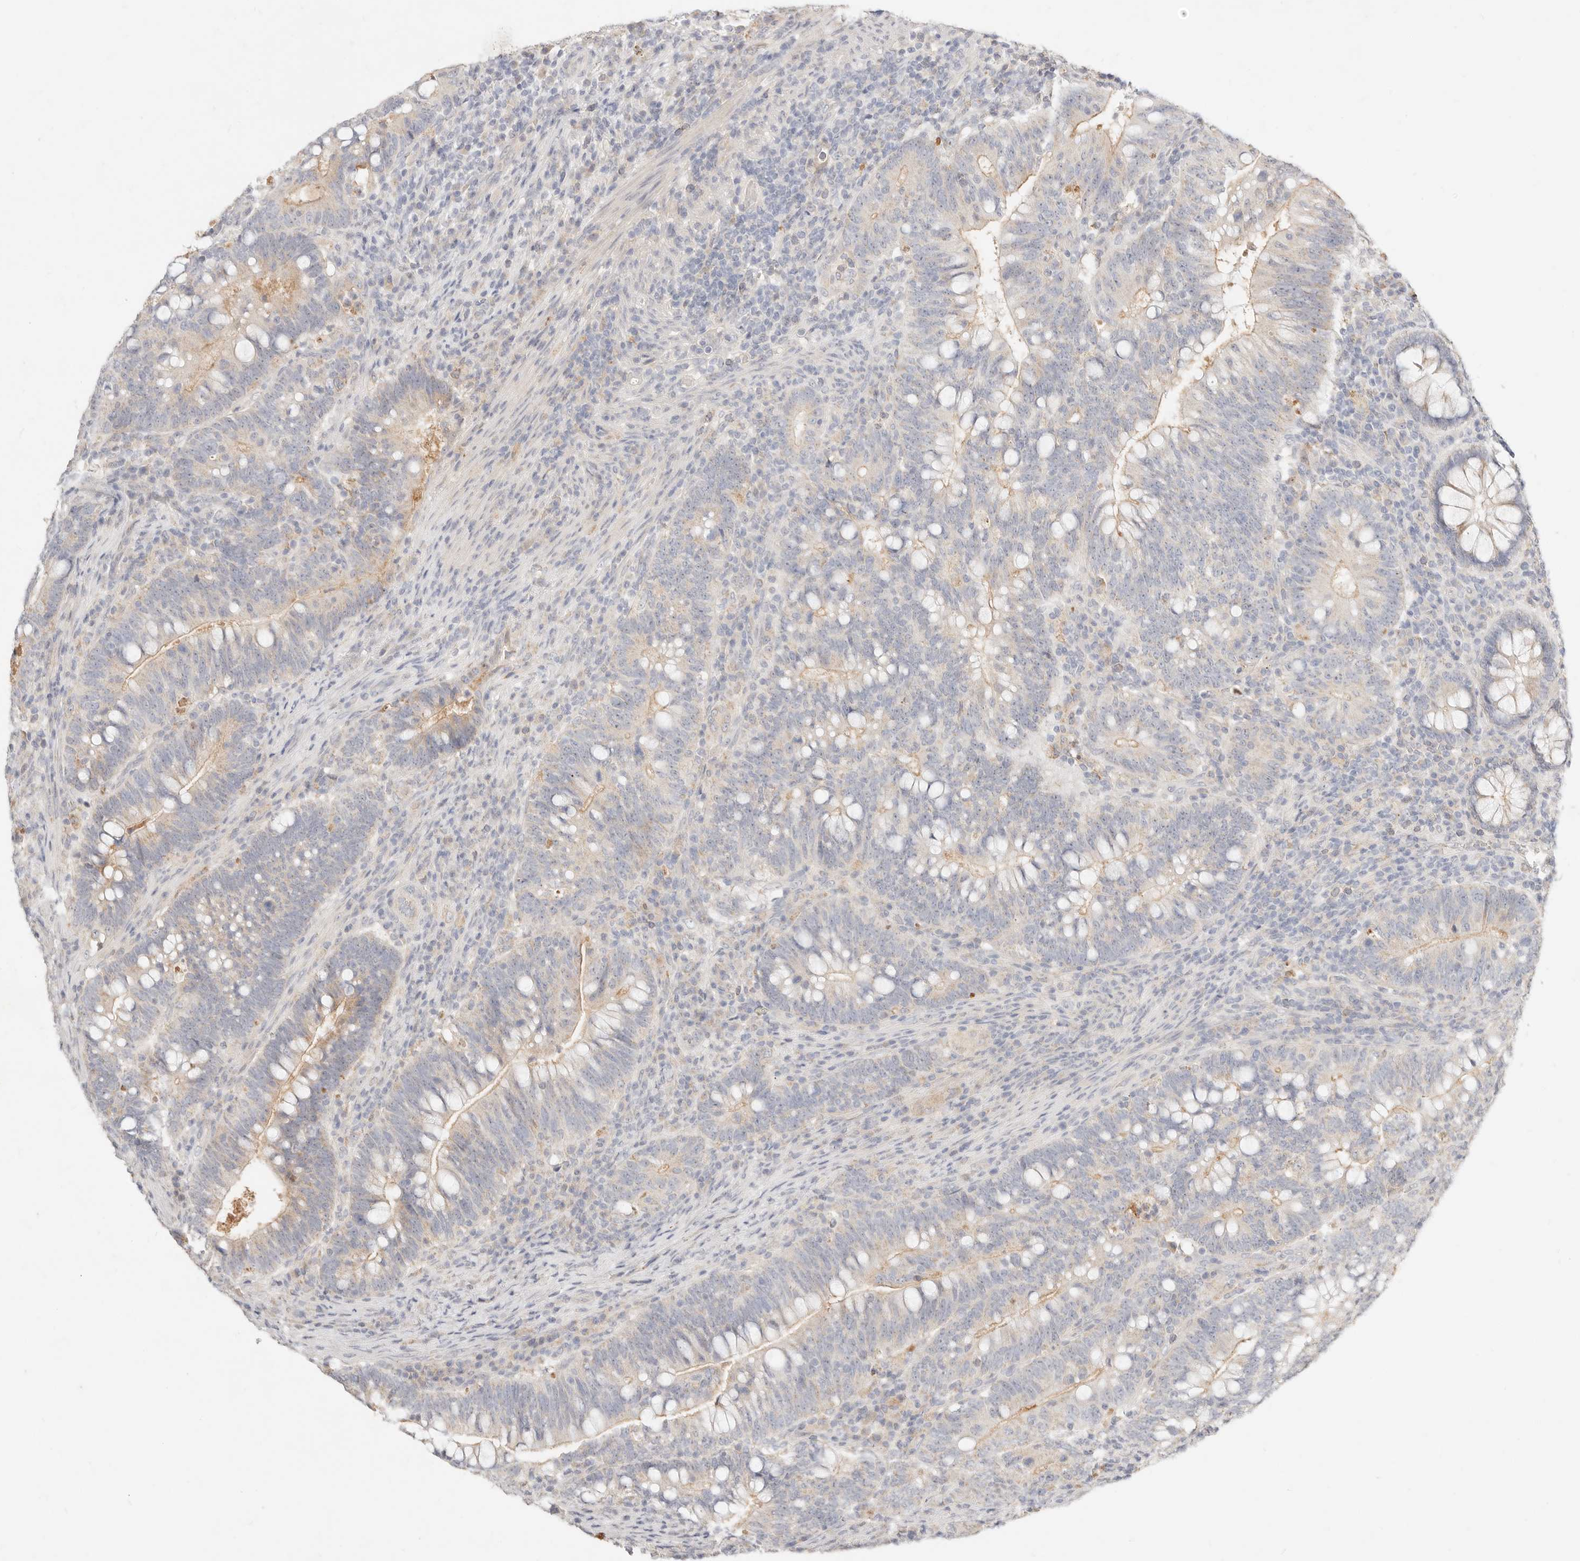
{"staining": {"intensity": "weak", "quantity": "25%-75%", "location": "cytoplasmic/membranous"}, "tissue": "colorectal cancer", "cell_type": "Tumor cells", "image_type": "cancer", "snomed": [{"axis": "morphology", "description": "Adenocarcinoma, NOS"}, {"axis": "topography", "description": "Colon"}], "caption": "Immunohistochemistry (IHC) staining of colorectal cancer (adenocarcinoma), which demonstrates low levels of weak cytoplasmic/membranous expression in about 25%-75% of tumor cells indicating weak cytoplasmic/membranous protein staining. The staining was performed using DAB (brown) for protein detection and nuclei were counterstained in hematoxylin (blue).", "gene": "ACOX1", "patient": {"sex": "female", "age": 66}}